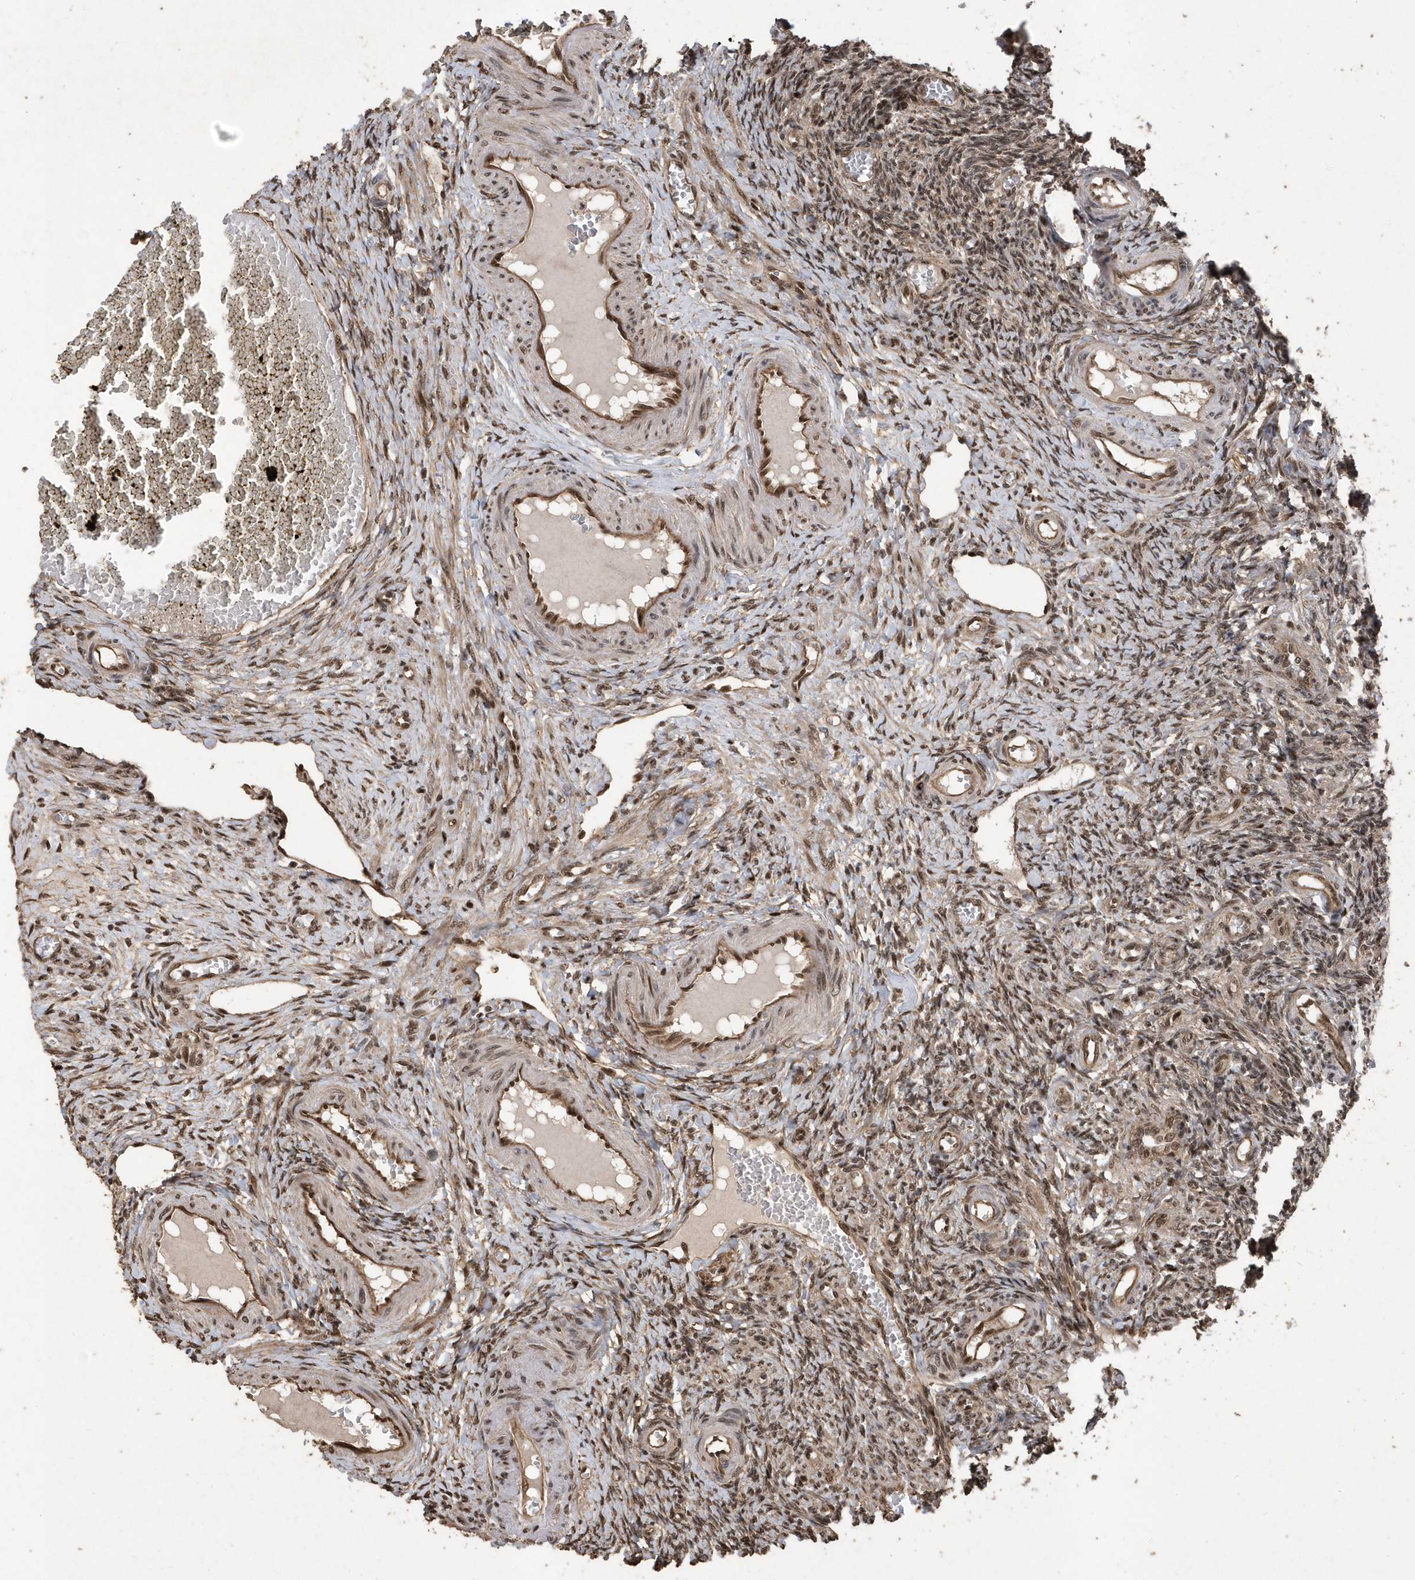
{"staining": {"intensity": "moderate", "quantity": ">75%", "location": "nuclear"}, "tissue": "ovary", "cell_type": "Ovarian stroma cells", "image_type": "normal", "snomed": [{"axis": "morphology", "description": "Normal tissue, NOS"}, {"axis": "topography", "description": "Ovary"}], "caption": "Ovary stained for a protein (brown) exhibits moderate nuclear positive staining in approximately >75% of ovarian stroma cells.", "gene": "INTS12", "patient": {"sex": "female", "age": 27}}